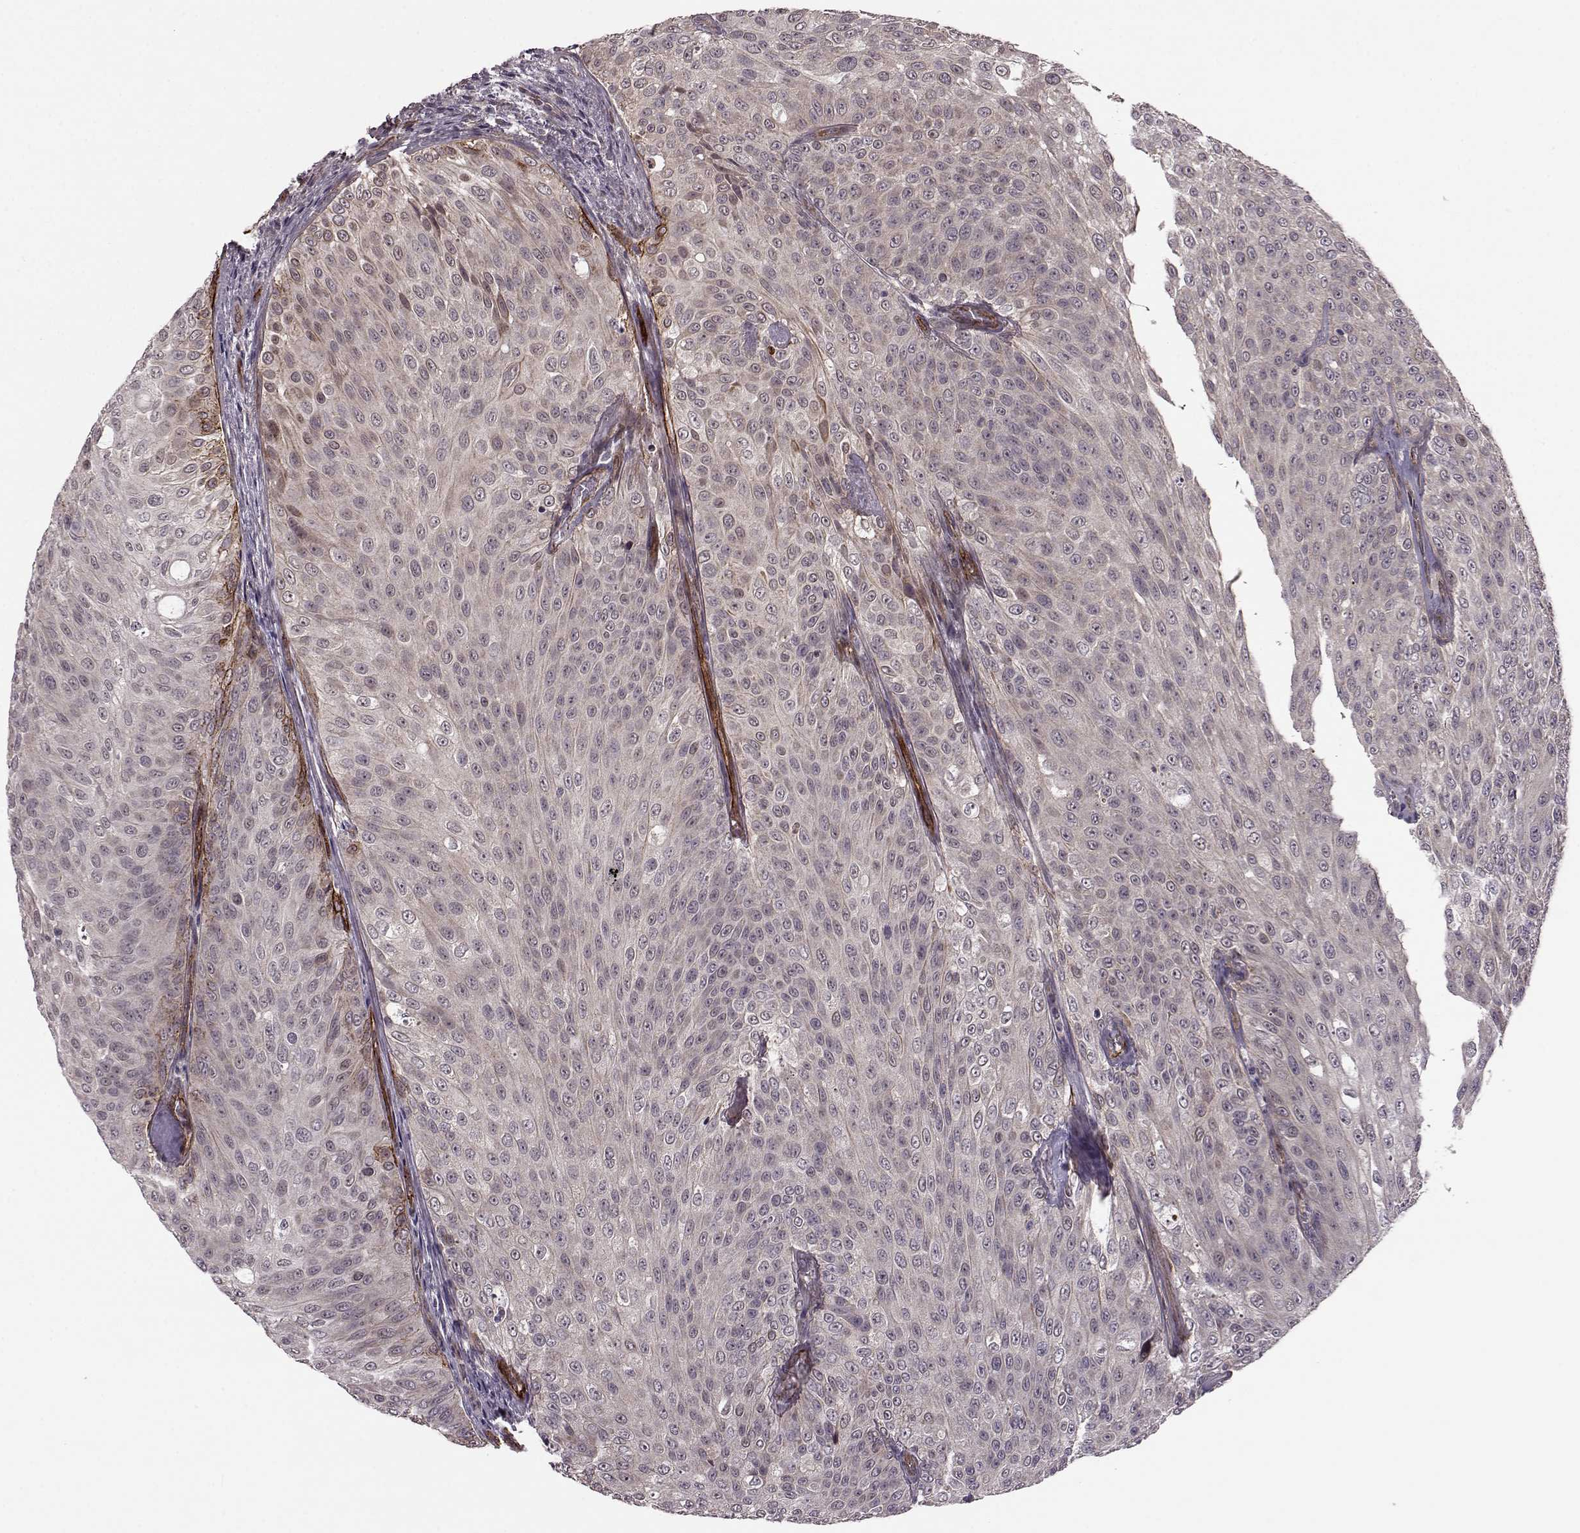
{"staining": {"intensity": "weak", "quantity": "<25%", "location": "cytoplasmic/membranous"}, "tissue": "urothelial cancer", "cell_type": "Tumor cells", "image_type": "cancer", "snomed": [{"axis": "morphology", "description": "Urothelial carcinoma, Low grade"}, {"axis": "topography", "description": "Ureter, NOS"}, {"axis": "topography", "description": "Urinary bladder"}], "caption": "Tumor cells show no significant positivity in urothelial cancer.", "gene": "SYNPO", "patient": {"sex": "male", "age": 78}}